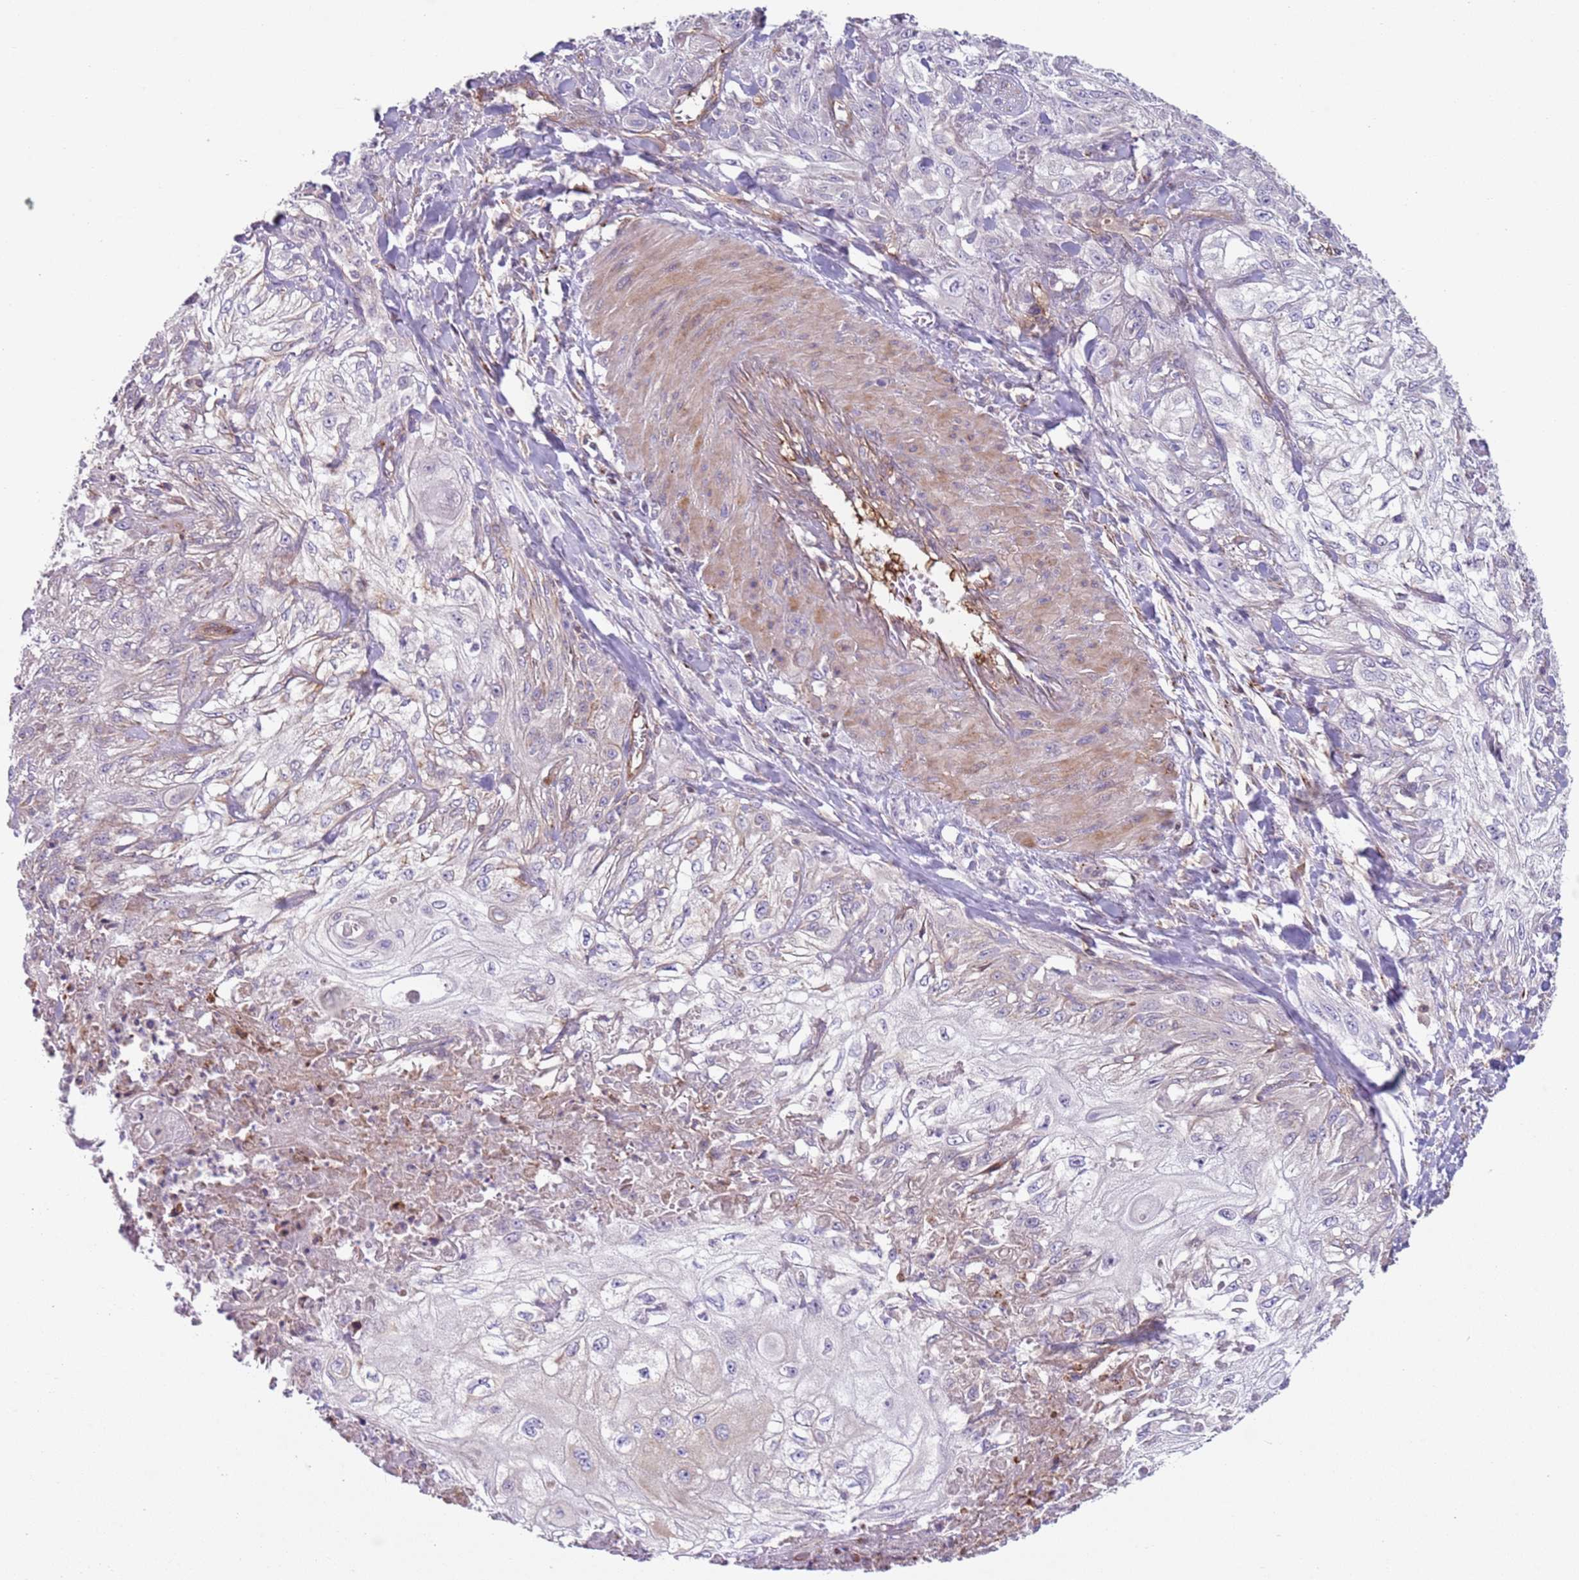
{"staining": {"intensity": "negative", "quantity": "none", "location": "none"}, "tissue": "skin cancer", "cell_type": "Tumor cells", "image_type": "cancer", "snomed": [{"axis": "morphology", "description": "Squamous cell carcinoma, NOS"}, {"axis": "morphology", "description": "Squamous cell carcinoma, metastatic, NOS"}, {"axis": "topography", "description": "Skin"}, {"axis": "topography", "description": "Lymph node"}], "caption": "The image shows no significant expression in tumor cells of skin squamous cell carcinoma.", "gene": "GNAI3", "patient": {"sex": "male", "age": 75}}